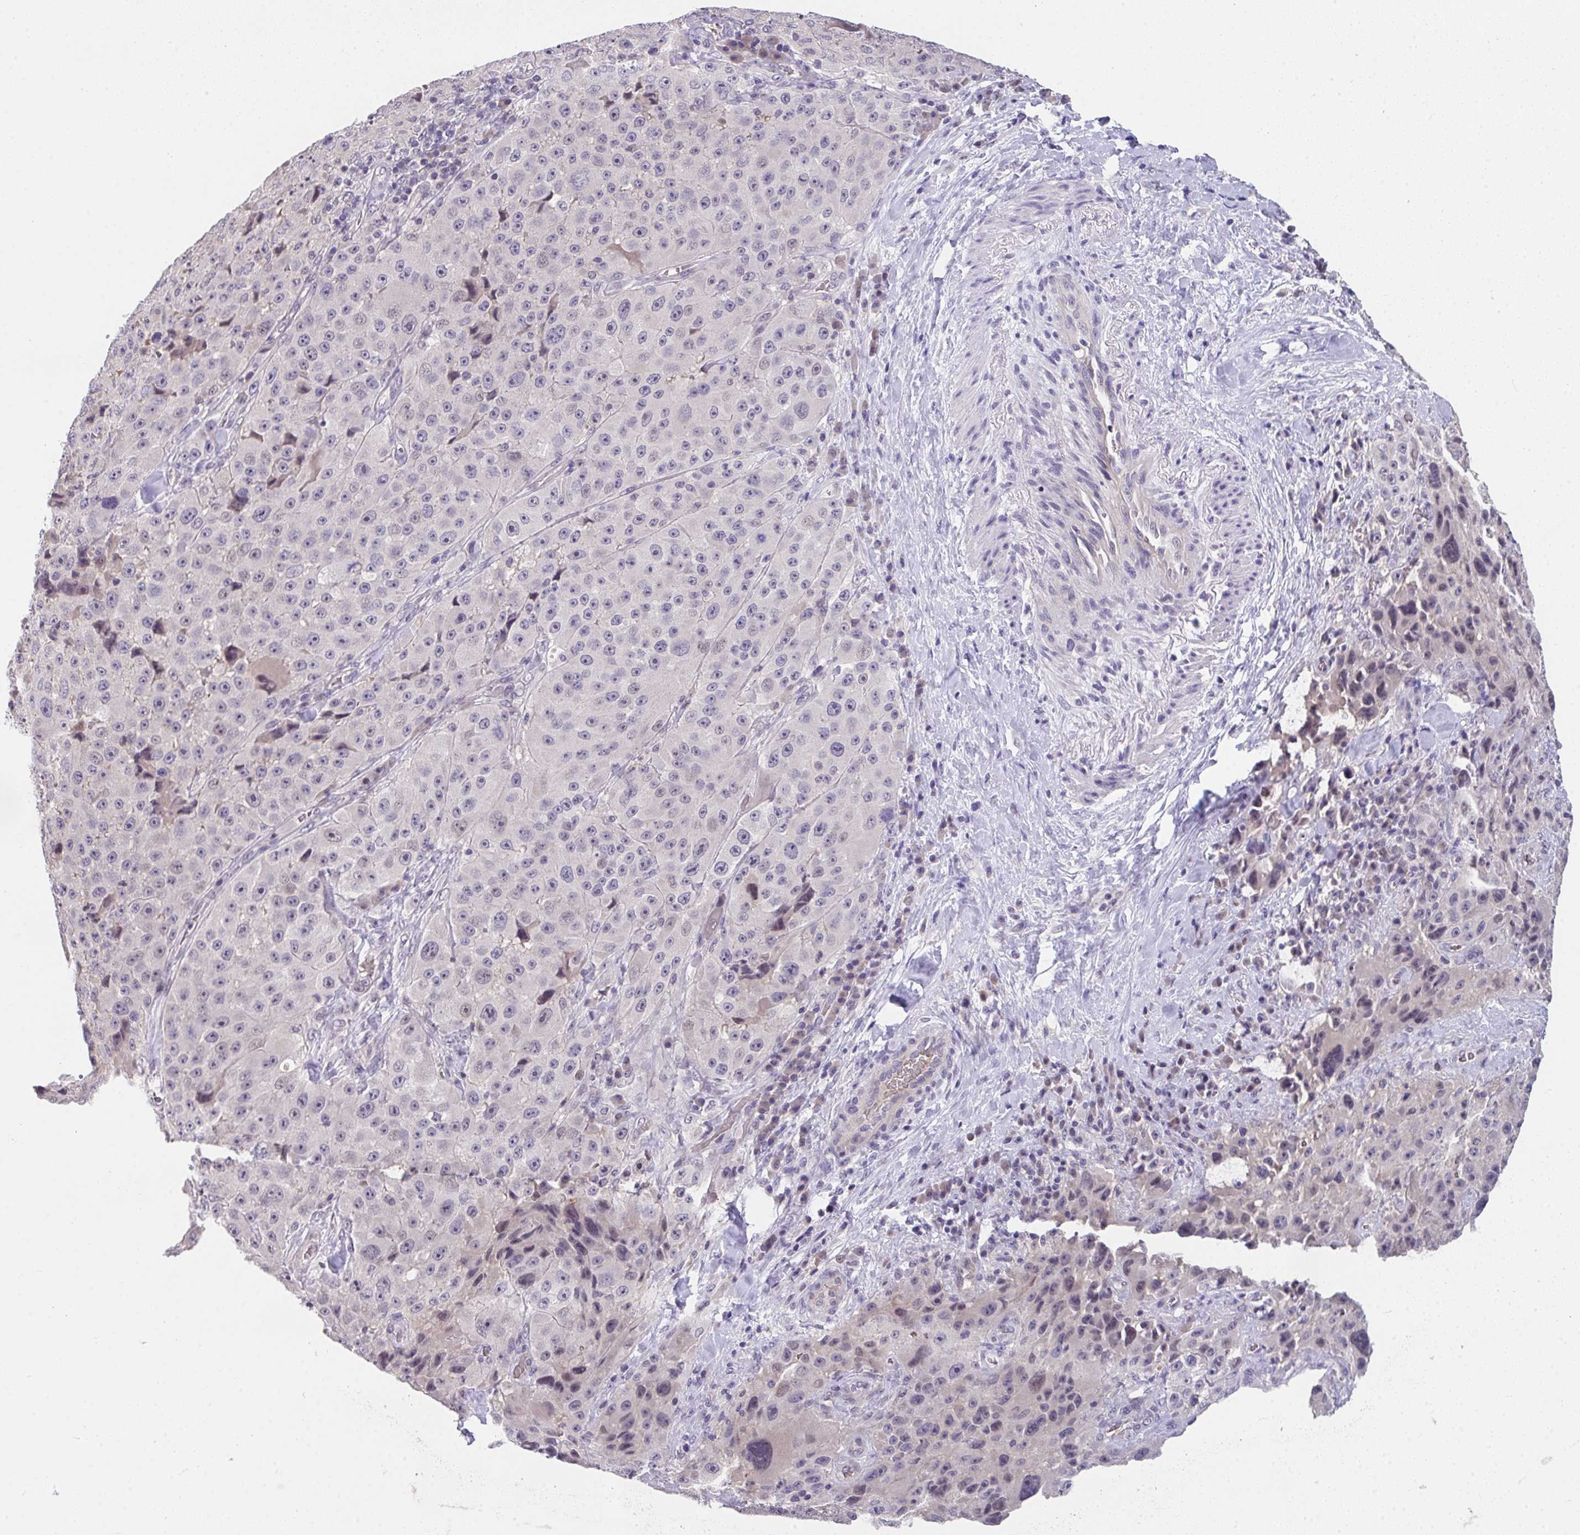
{"staining": {"intensity": "weak", "quantity": "<25%", "location": "nuclear"}, "tissue": "melanoma", "cell_type": "Tumor cells", "image_type": "cancer", "snomed": [{"axis": "morphology", "description": "Malignant melanoma, Metastatic site"}, {"axis": "topography", "description": "Lymph node"}], "caption": "Protein analysis of melanoma displays no significant positivity in tumor cells. (Brightfield microscopy of DAB (3,3'-diaminobenzidine) IHC at high magnification).", "gene": "GLTPD2", "patient": {"sex": "male", "age": 62}}